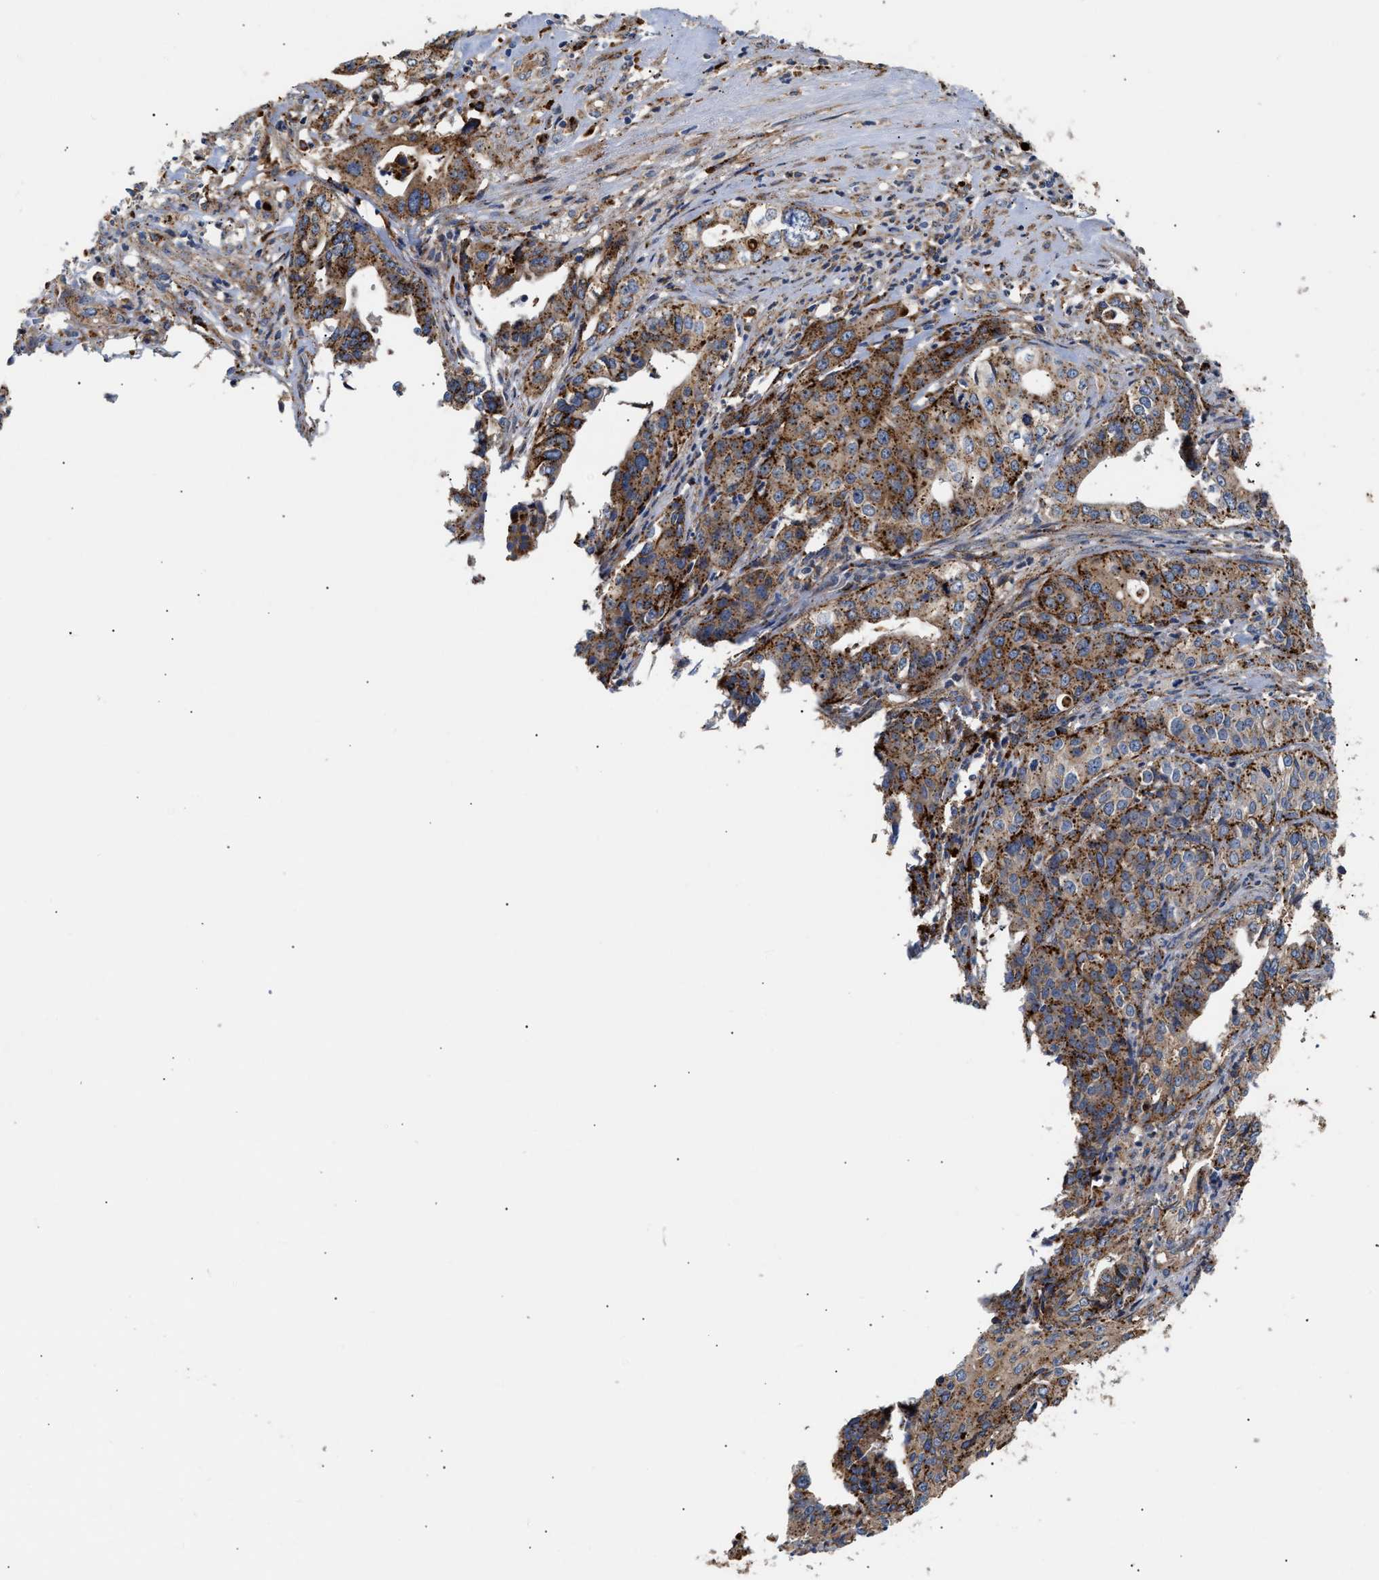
{"staining": {"intensity": "strong", "quantity": ">75%", "location": "cytoplasmic/membranous"}, "tissue": "liver cancer", "cell_type": "Tumor cells", "image_type": "cancer", "snomed": [{"axis": "morphology", "description": "Cholangiocarcinoma"}, {"axis": "topography", "description": "Liver"}], "caption": "DAB immunohistochemical staining of liver cancer (cholangiocarcinoma) demonstrates strong cytoplasmic/membranous protein staining in approximately >75% of tumor cells.", "gene": "CCDC146", "patient": {"sex": "female", "age": 61}}